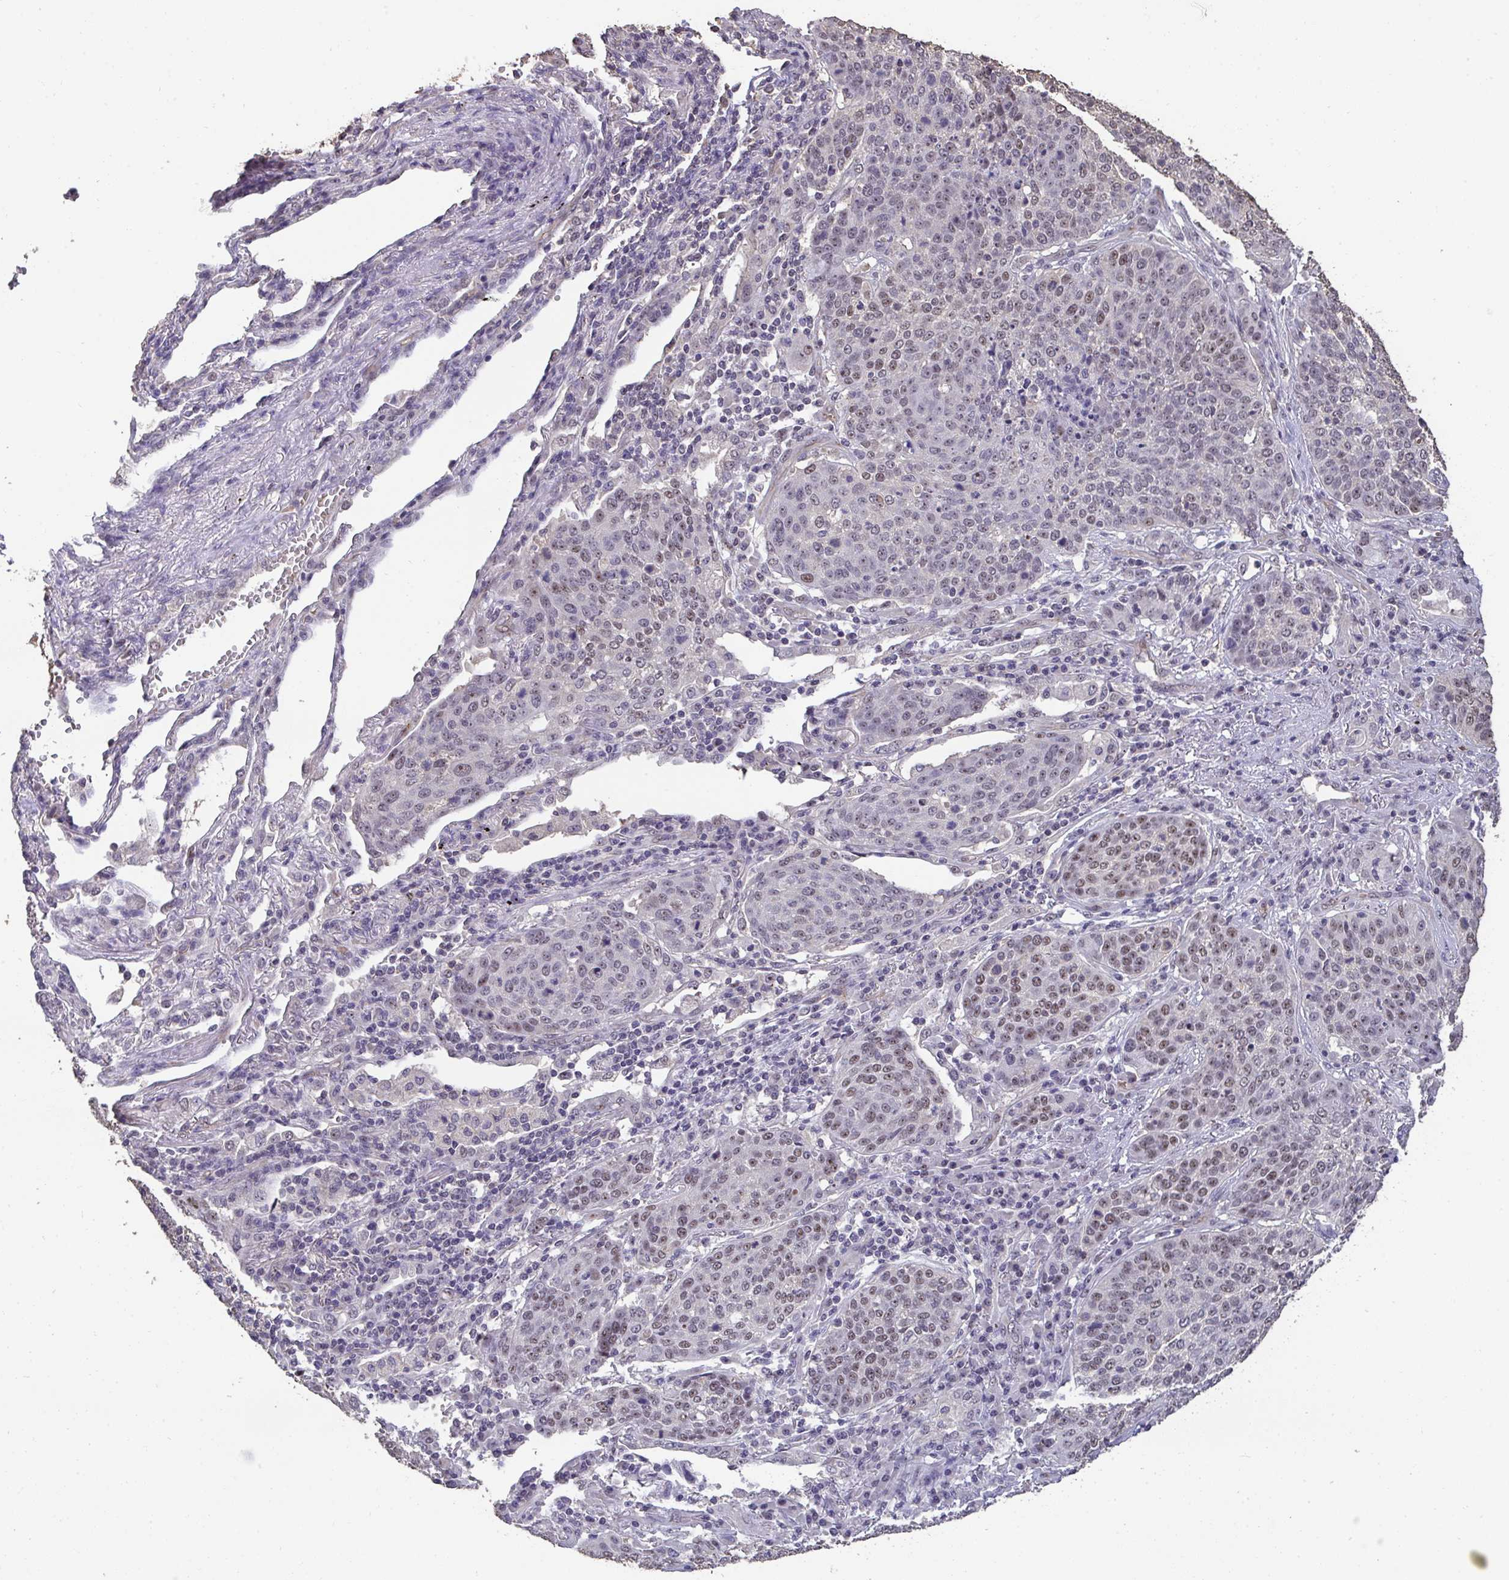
{"staining": {"intensity": "weak", "quantity": "25%-75%", "location": "nuclear"}, "tissue": "lung cancer", "cell_type": "Tumor cells", "image_type": "cancer", "snomed": [{"axis": "morphology", "description": "Squamous cell carcinoma, NOS"}, {"axis": "topography", "description": "Lung"}], "caption": "The image displays immunohistochemical staining of lung cancer (squamous cell carcinoma). There is weak nuclear expression is seen in about 25%-75% of tumor cells. (brown staining indicates protein expression, while blue staining denotes nuclei).", "gene": "SENP3", "patient": {"sex": "male", "age": 63}}